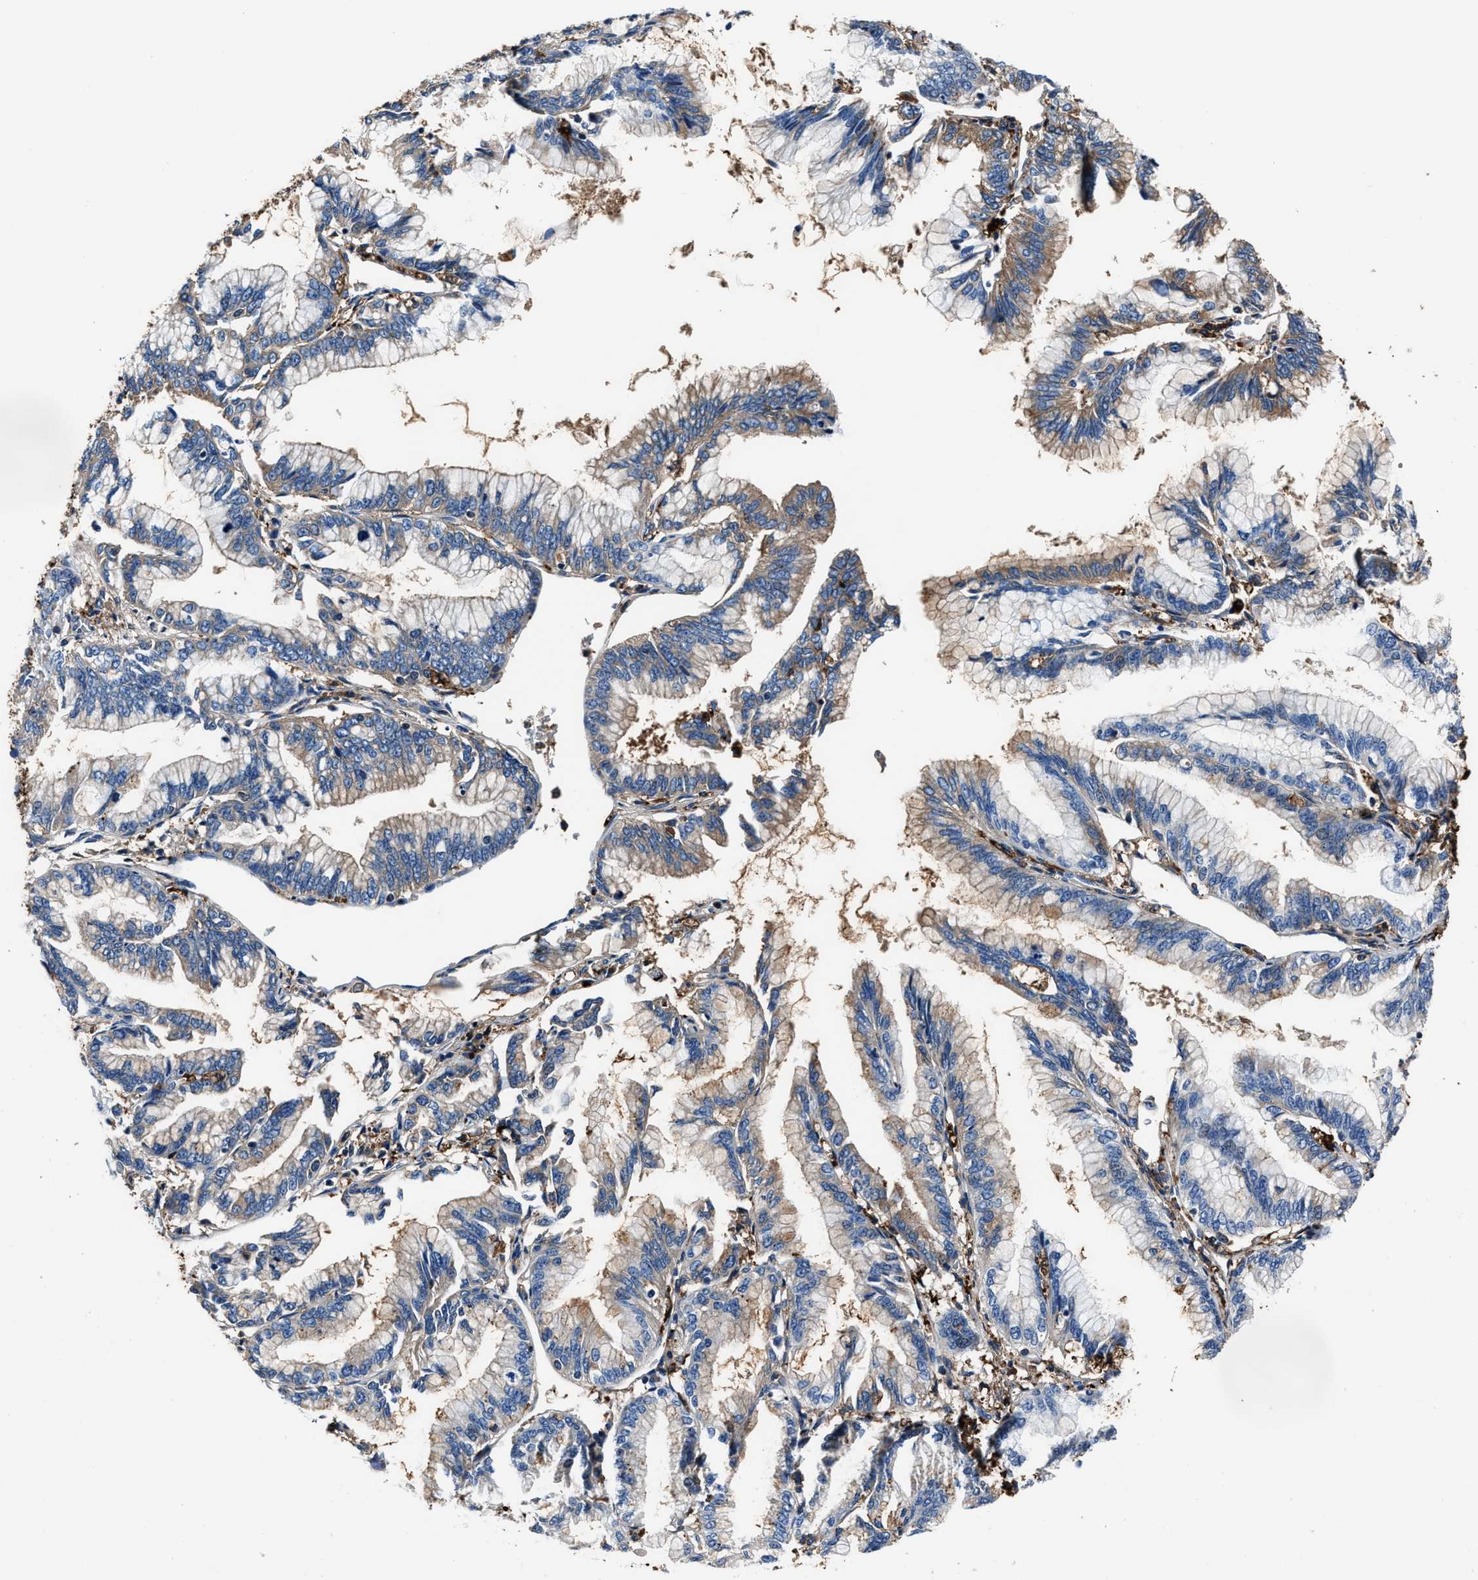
{"staining": {"intensity": "weak", "quantity": ">75%", "location": "cytoplasmic/membranous"}, "tissue": "pancreatic cancer", "cell_type": "Tumor cells", "image_type": "cancer", "snomed": [{"axis": "morphology", "description": "Adenocarcinoma, NOS"}, {"axis": "topography", "description": "Pancreas"}], "caption": "Immunohistochemistry (IHC) (DAB (3,3'-diaminobenzidine)) staining of human pancreatic cancer (adenocarcinoma) reveals weak cytoplasmic/membranous protein staining in about >75% of tumor cells.", "gene": "FTL", "patient": {"sex": "female", "age": 64}}